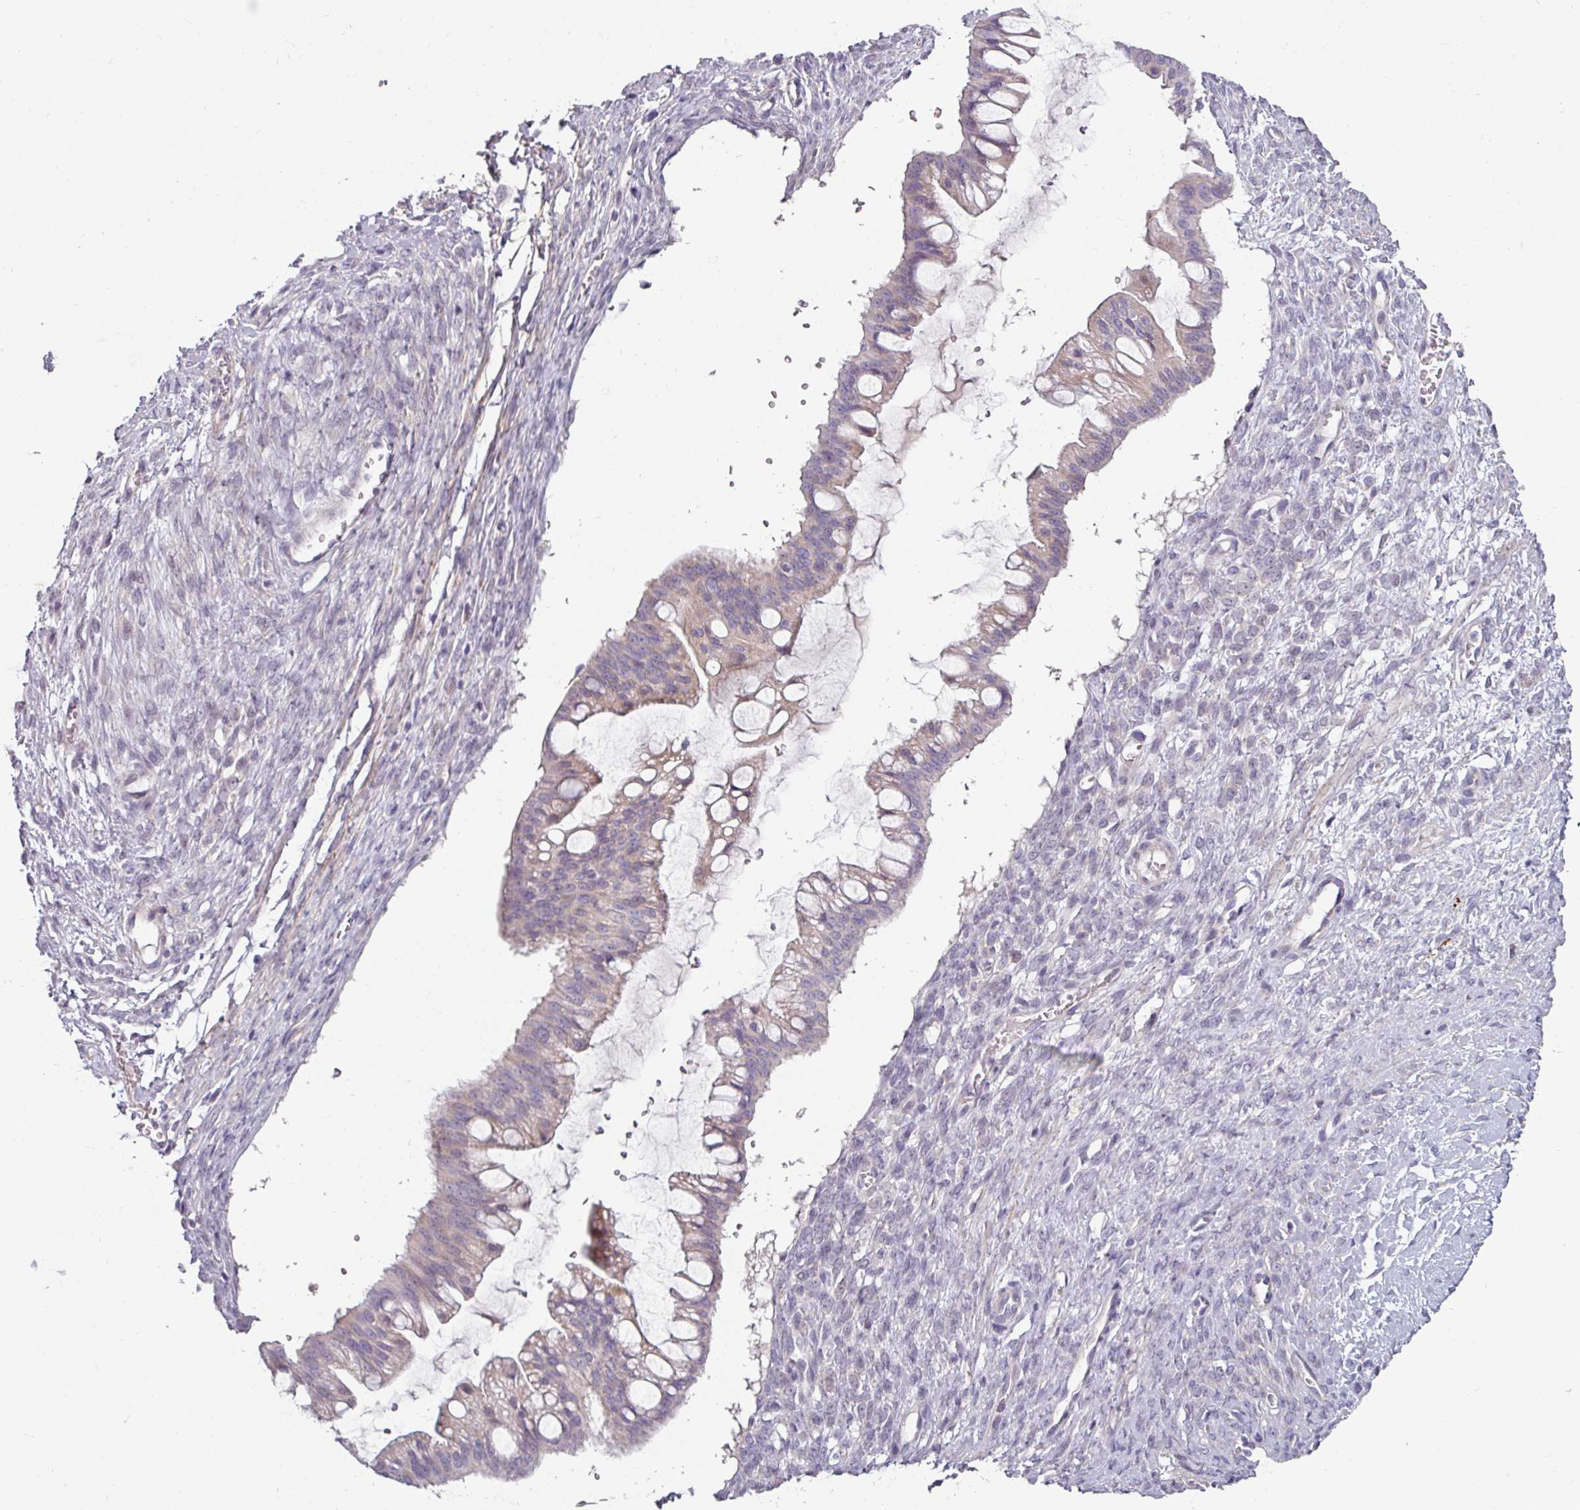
{"staining": {"intensity": "weak", "quantity": "<25%", "location": "cytoplasmic/membranous"}, "tissue": "ovarian cancer", "cell_type": "Tumor cells", "image_type": "cancer", "snomed": [{"axis": "morphology", "description": "Cystadenocarcinoma, mucinous, NOS"}, {"axis": "topography", "description": "Ovary"}], "caption": "Immunohistochemistry (IHC) micrograph of mucinous cystadenocarcinoma (ovarian) stained for a protein (brown), which shows no positivity in tumor cells.", "gene": "MTMR14", "patient": {"sex": "female", "age": 73}}